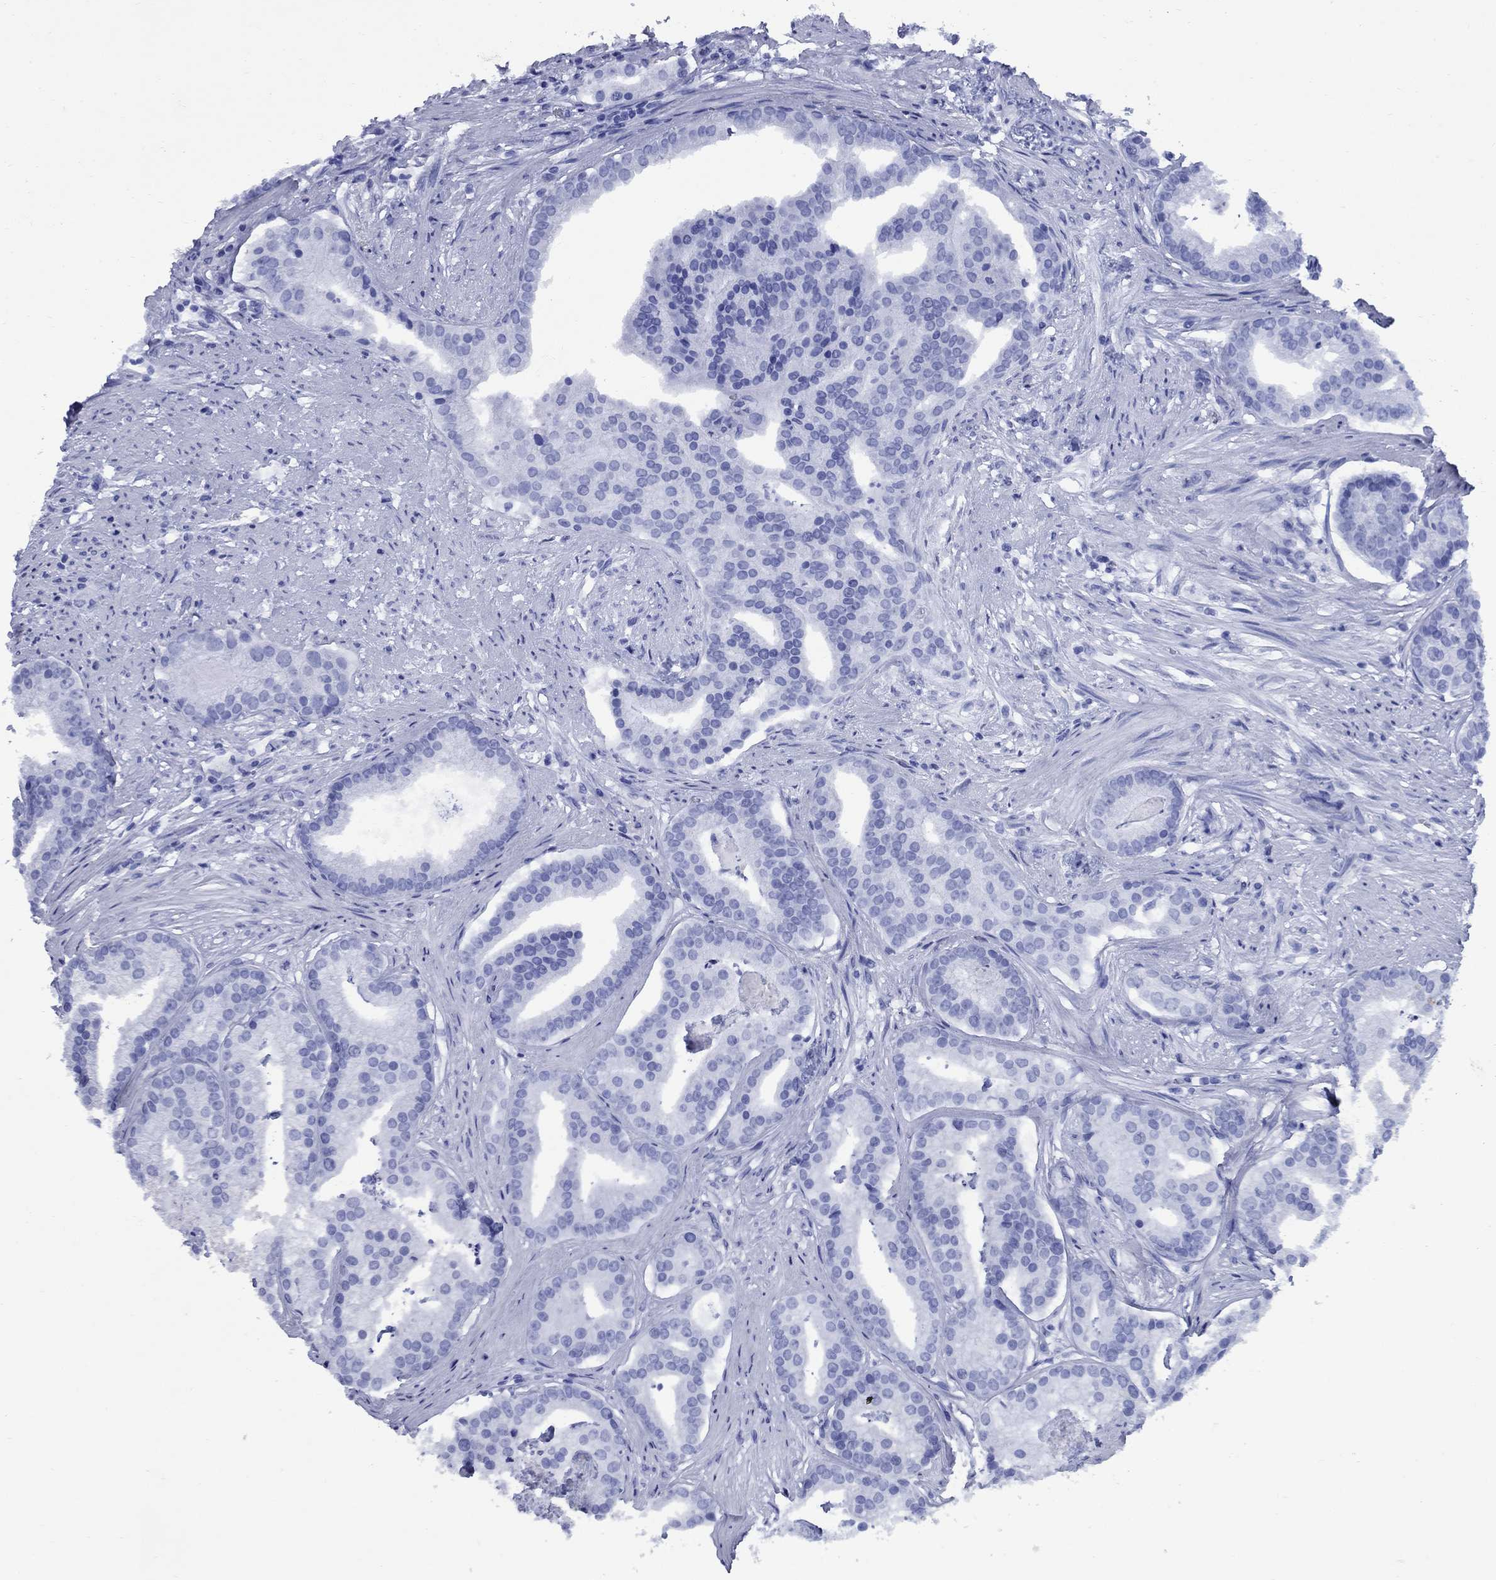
{"staining": {"intensity": "negative", "quantity": "none", "location": "none"}, "tissue": "prostate cancer", "cell_type": "Tumor cells", "image_type": "cancer", "snomed": [{"axis": "morphology", "description": "Adenocarcinoma, NOS"}, {"axis": "topography", "description": "Prostate and seminal vesicle, NOS"}, {"axis": "topography", "description": "Prostate"}], "caption": "A micrograph of adenocarcinoma (prostate) stained for a protein reveals no brown staining in tumor cells.", "gene": "SMCP", "patient": {"sex": "male", "age": 44}}